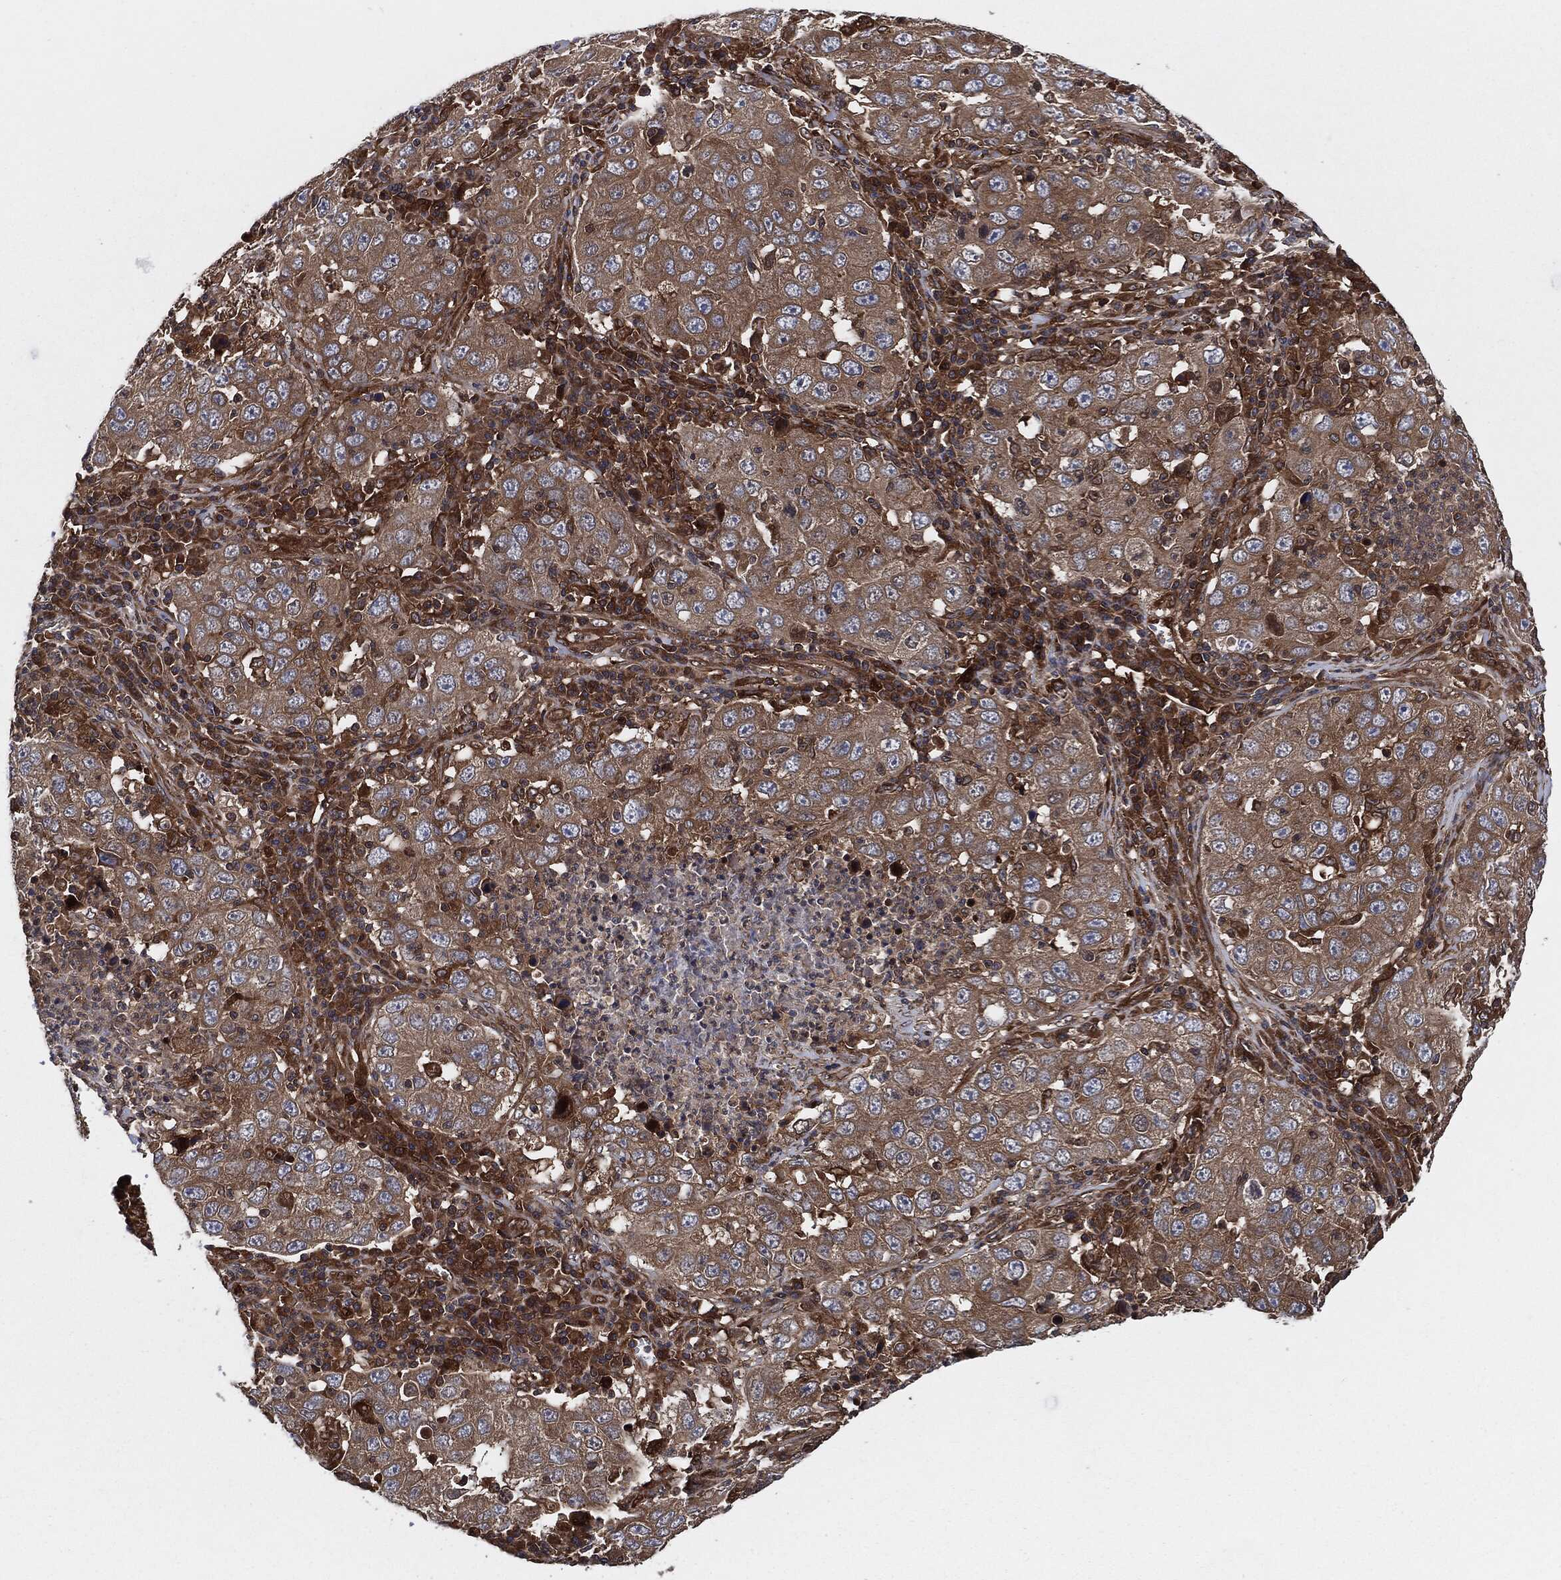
{"staining": {"intensity": "weak", "quantity": ">75%", "location": "cytoplasmic/membranous"}, "tissue": "lung cancer", "cell_type": "Tumor cells", "image_type": "cancer", "snomed": [{"axis": "morphology", "description": "Adenocarcinoma, NOS"}, {"axis": "topography", "description": "Lung"}], "caption": "DAB immunohistochemical staining of human adenocarcinoma (lung) displays weak cytoplasmic/membranous protein expression in about >75% of tumor cells.", "gene": "XPNPEP1", "patient": {"sex": "male", "age": 73}}